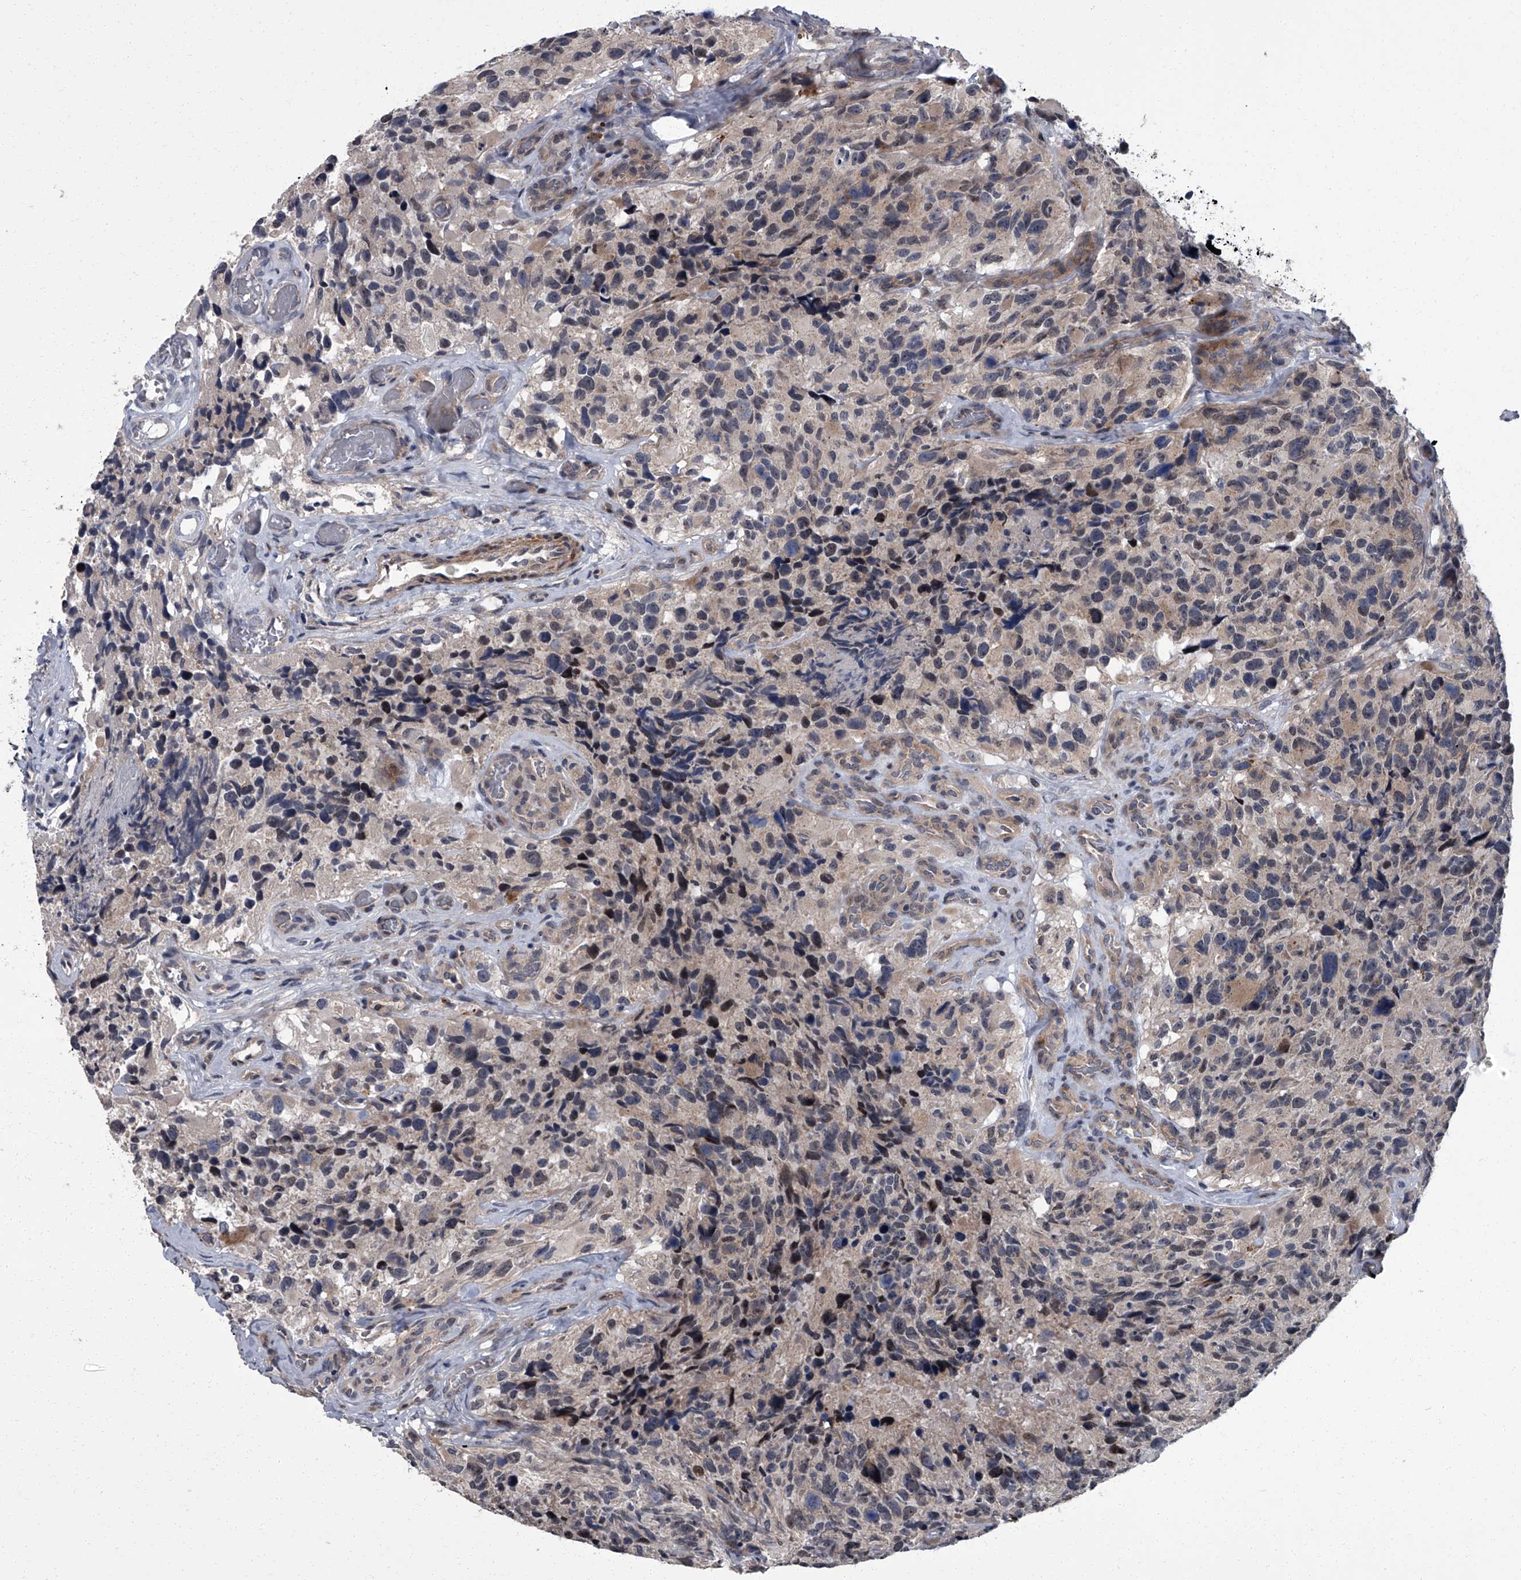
{"staining": {"intensity": "negative", "quantity": "none", "location": "none"}, "tissue": "glioma", "cell_type": "Tumor cells", "image_type": "cancer", "snomed": [{"axis": "morphology", "description": "Glioma, malignant, High grade"}, {"axis": "topography", "description": "Brain"}], "caption": "This is a image of immunohistochemistry staining of malignant glioma (high-grade), which shows no expression in tumor cells.", "gene": "ZNF274", "patient": {"sex": "male", "age": 69}}